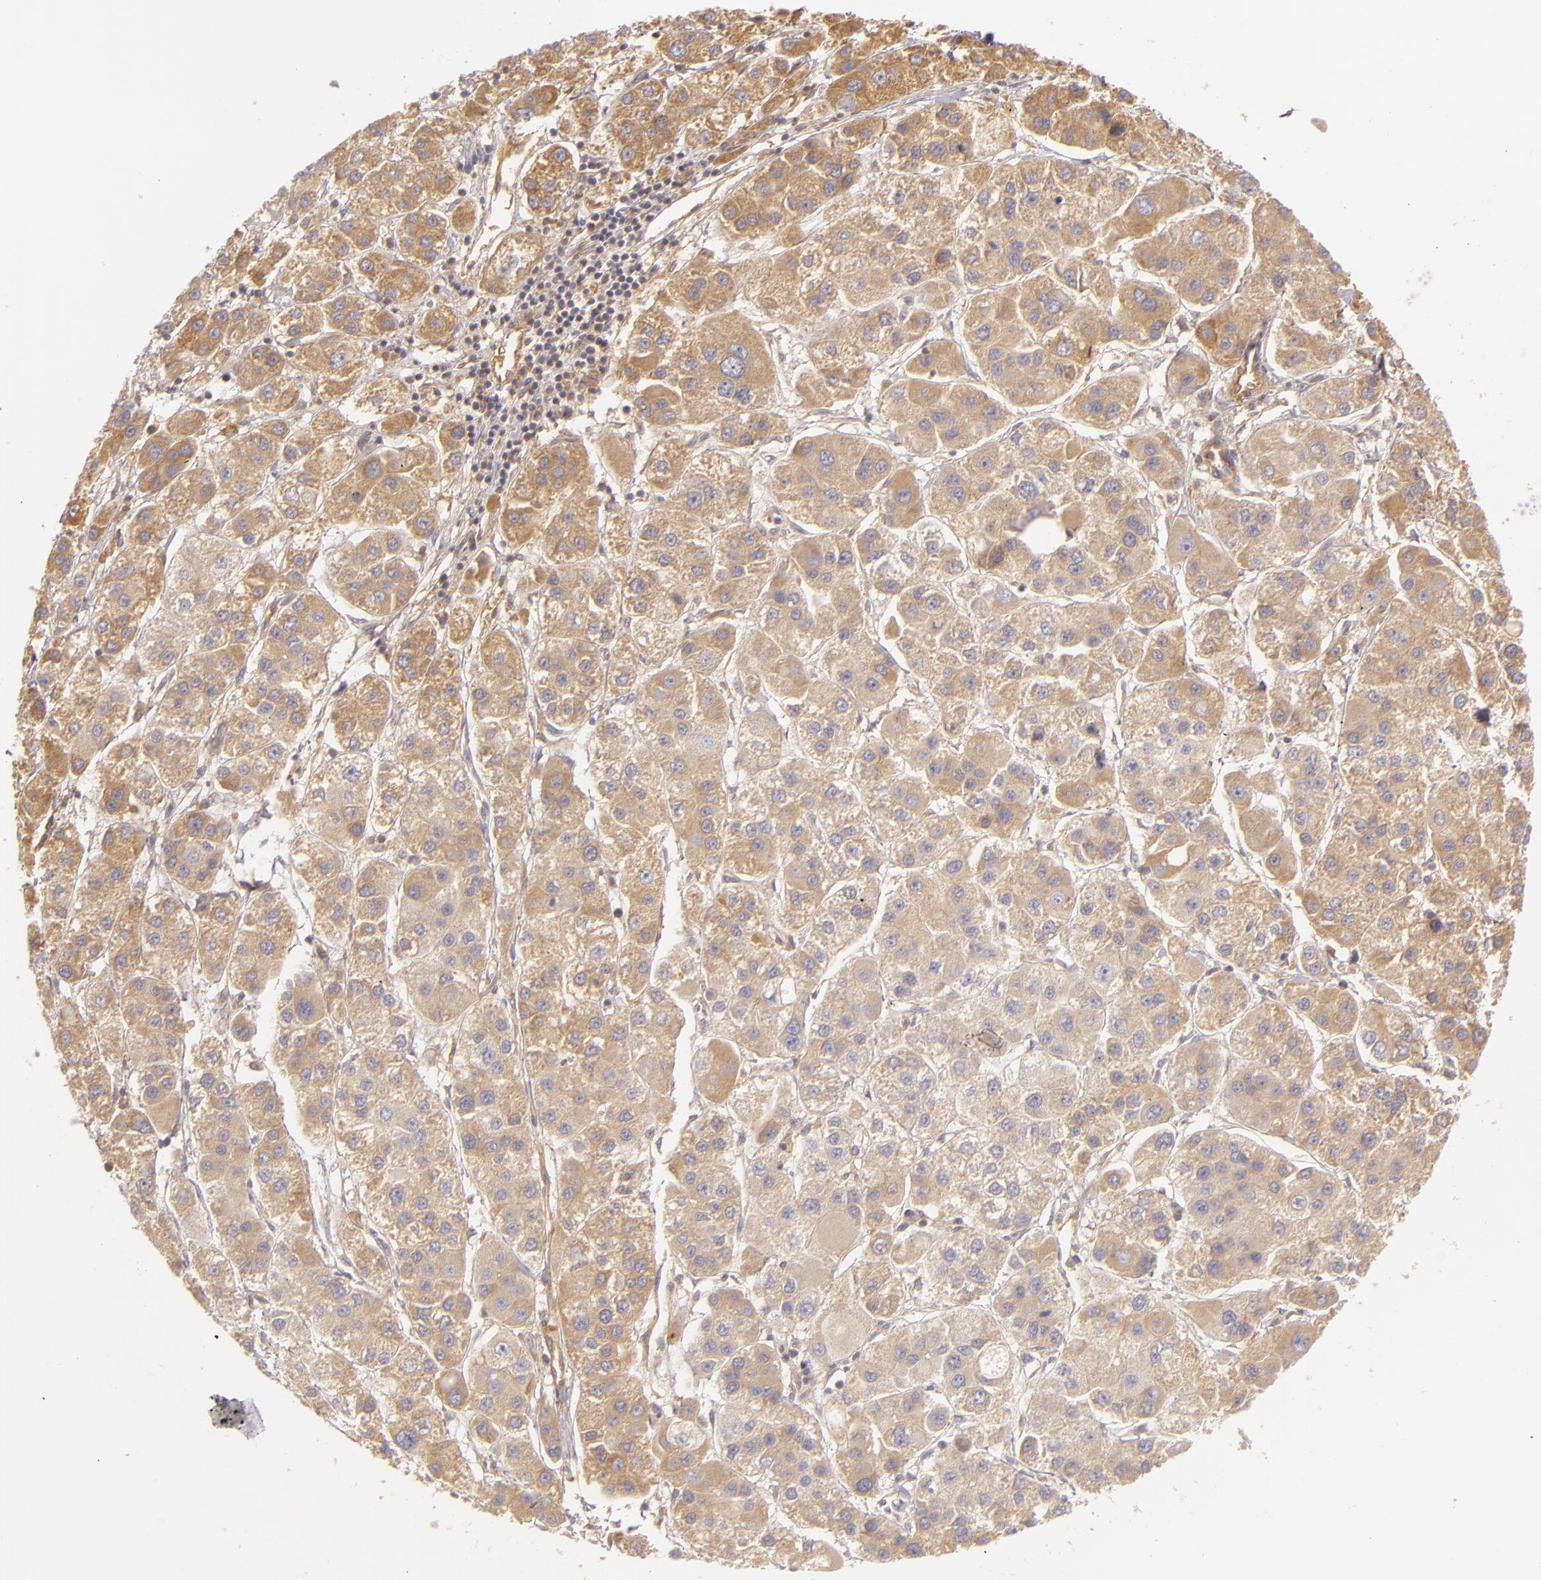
{"staining": {"intensity": "weak", "quantity": ">75%", "location": "cytoplasmic/membranous"}, "tissue": "liver cancer", "cell_type": "Tumor cells", "image_type": "cancer", "snomed": [{"axis": "morphology", "description": "Carcinoma, Hepatocellular, NOS"}, {"axis": "topography", "description": "Liver"}], "caption": "High-magnification brightfield microscopy of hepatocellular carcinoma (liver) stained with DAB (brown) and counterstained with hematoxylin (blue). tumor cells exhibit weak cytoplasmic/membranous staining is present in about>75% of cells. (DAB = brown stain, brightfield microscopy at high magnification).", "gene": "CD59", "patient": {"sex": "female", "age": 85}}